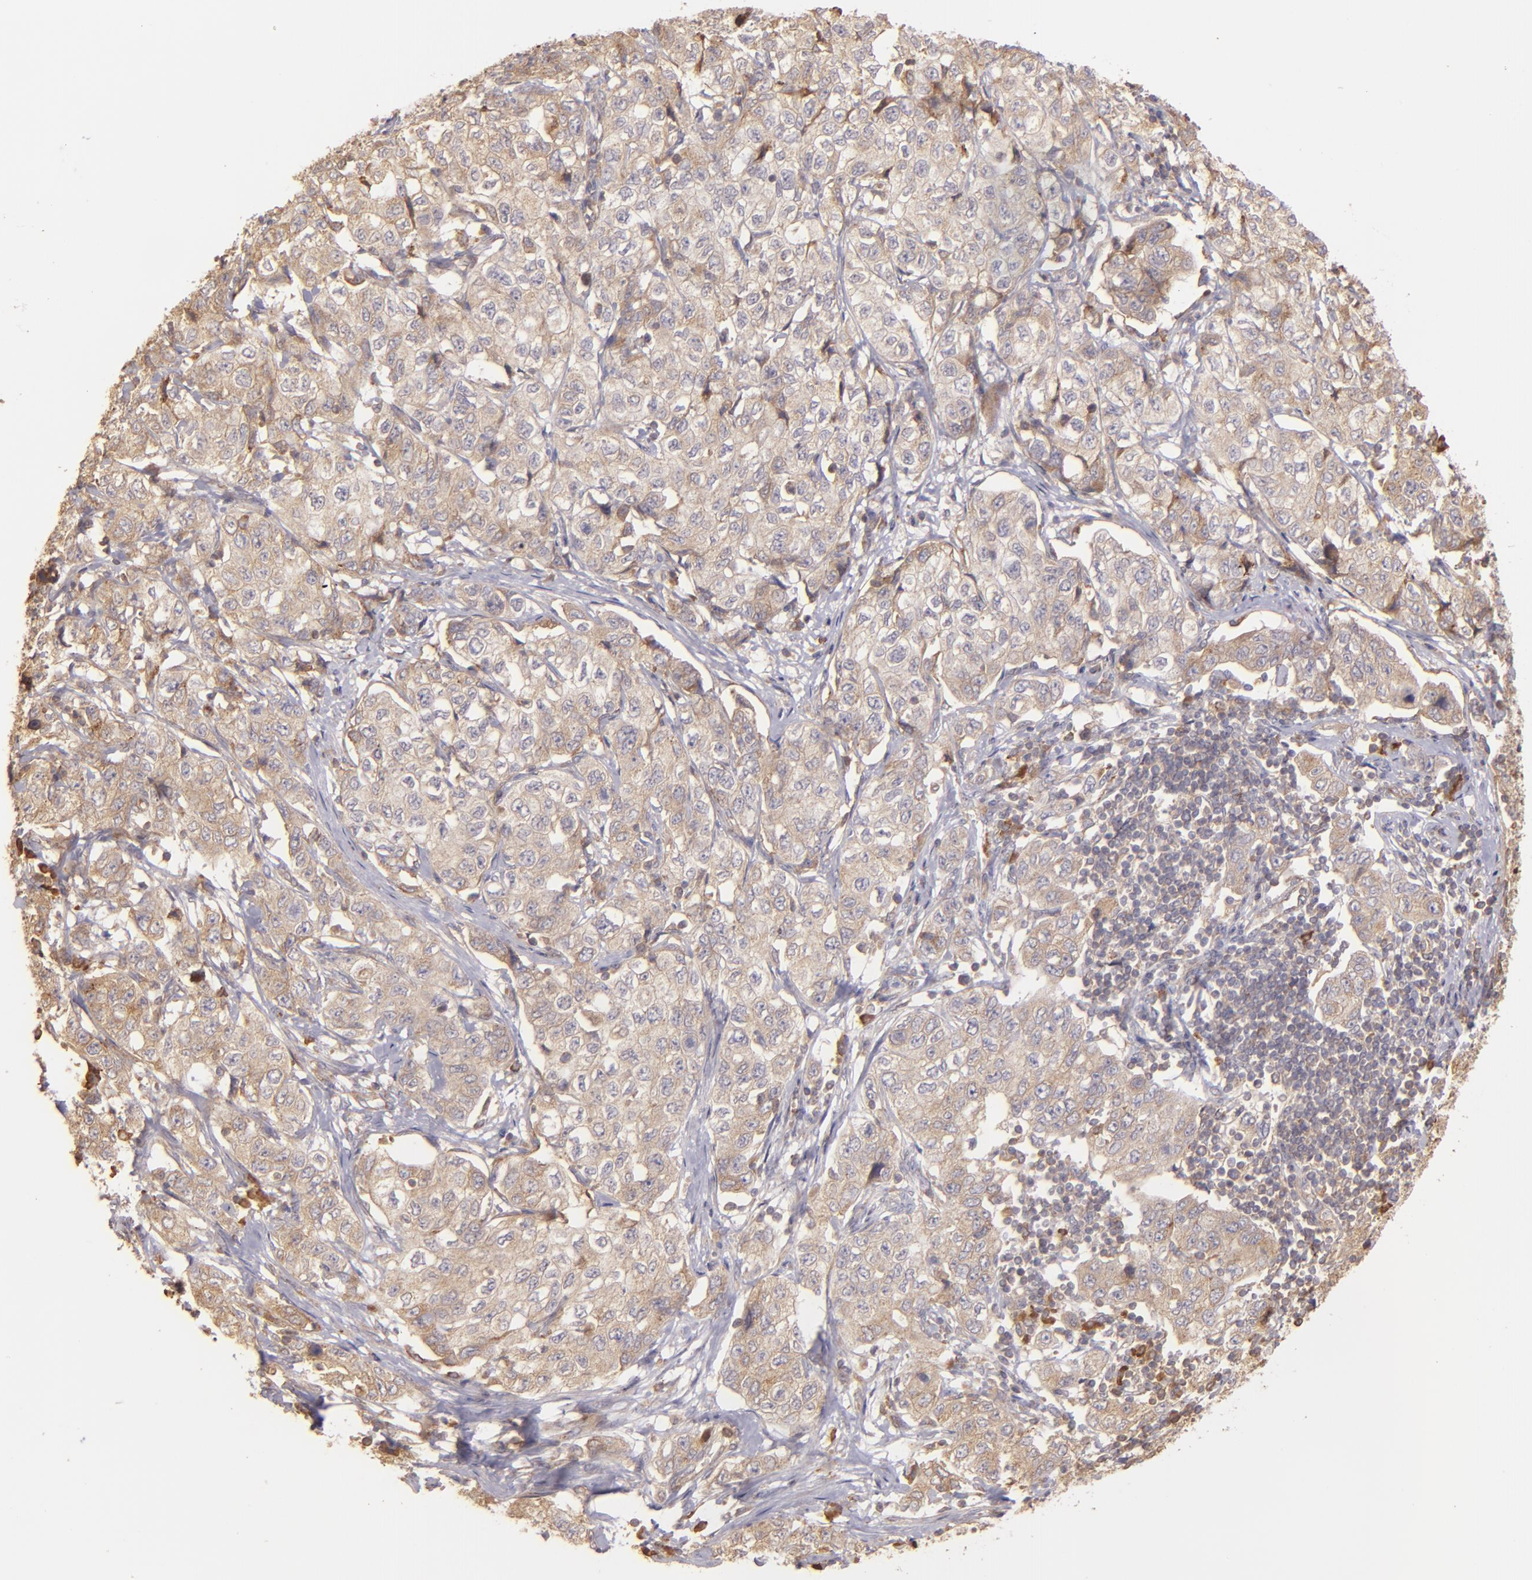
{"staining": {"intensity": "moderate", "quantity": ">75%", "location": "cytoplasmic/membranous"}, "tissue": "stomach cancer", "cell_type": "Tumor cells", "image_type": "cancer", "snomed": [{"axis": "morphology", "description": "Adenocarcinoma, NOS"}, {"axis": "topography", "description": "Stomach"}], "caption": "The image displays a brown stain indicating the presence of a protein in the cytoplasmic/membranous of tumor cells in stomach adenocarcinoma.", "gene": "ECE1", "patient": {"sex": "male", "age": 48}}